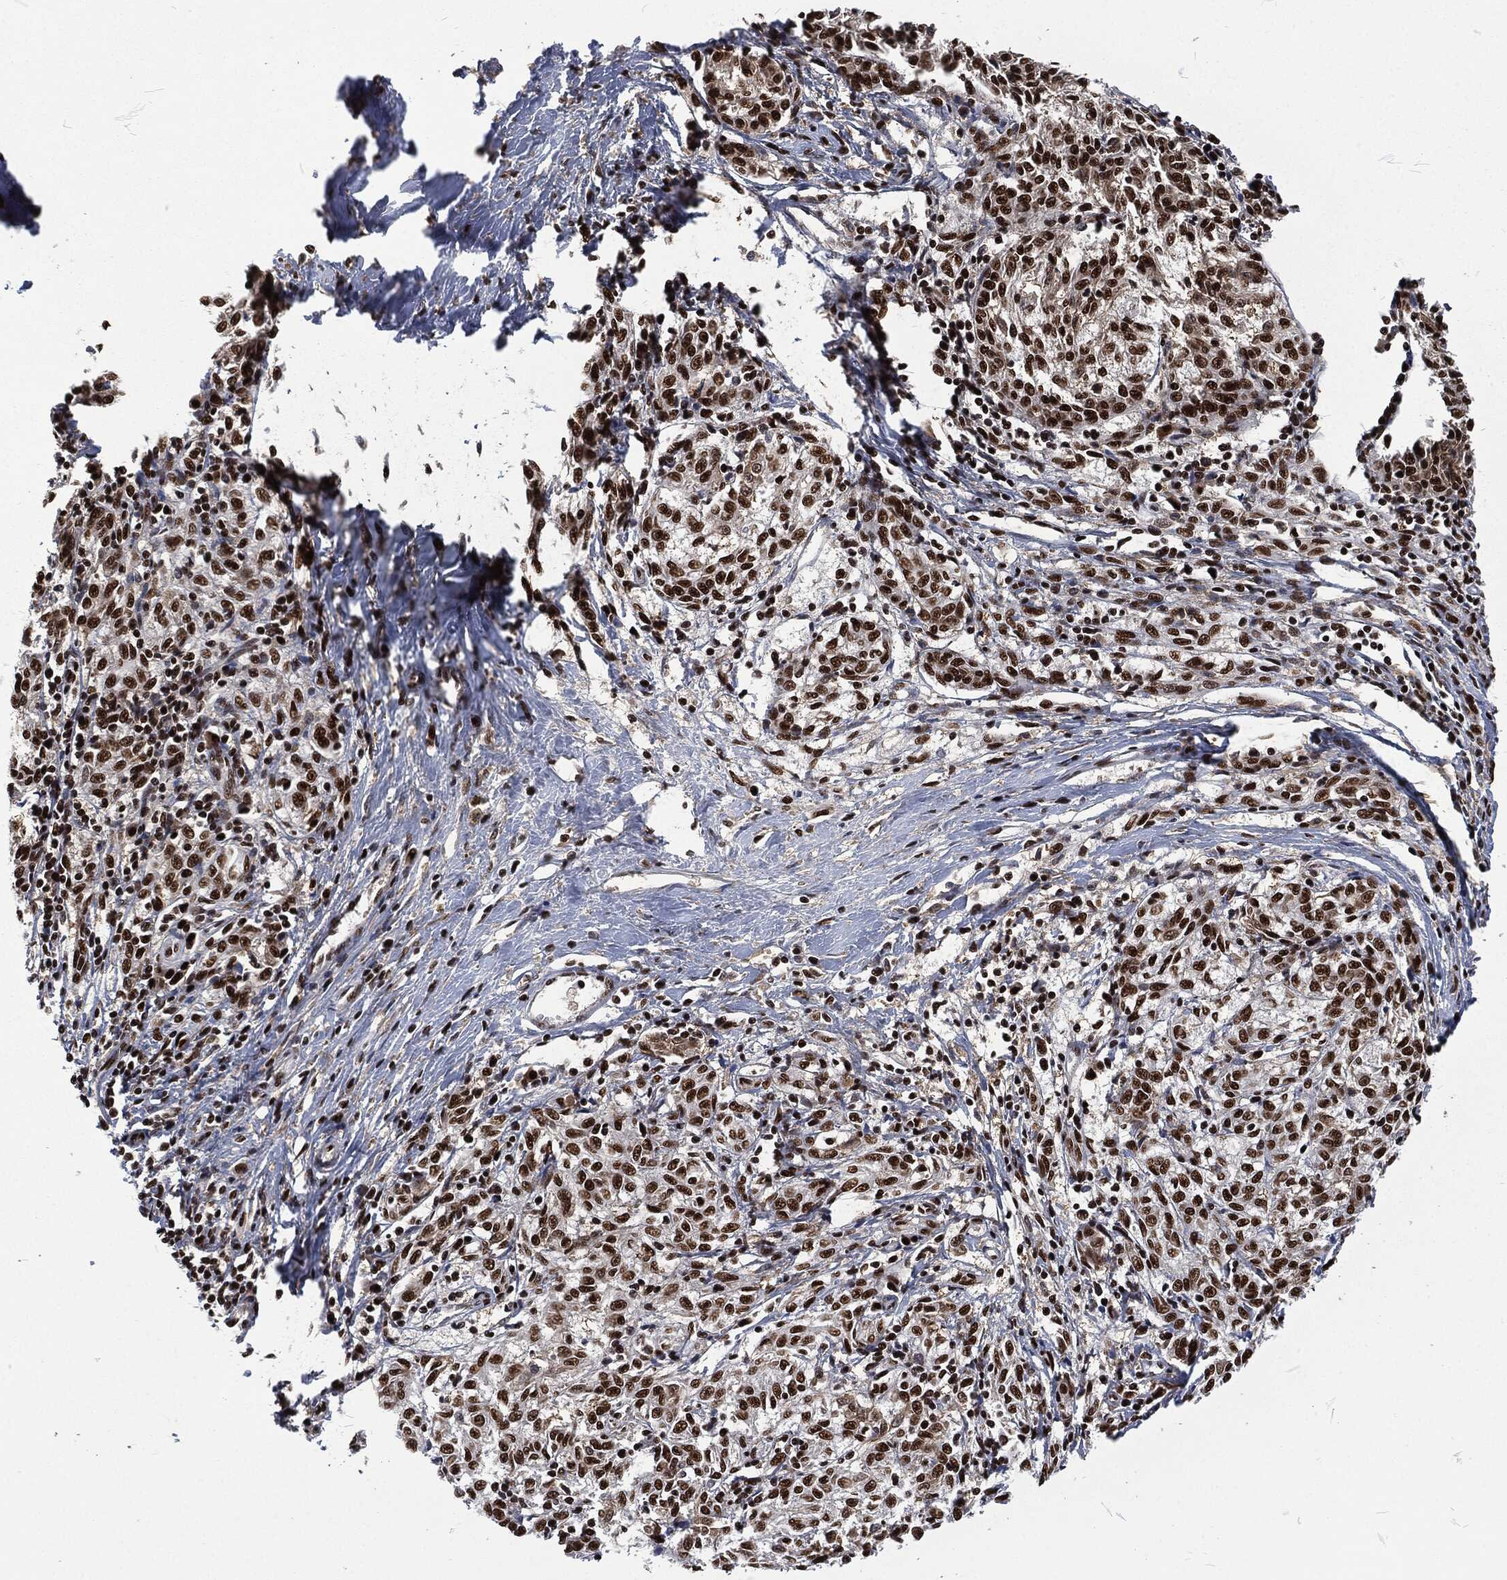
{"staining": {"intensity": "strong", "quantity": "25%-75%", "location": "nuclear"}, "tissue": "melanoma", "cell_type": "Tumor cells", "image_type": "cancer", "snomed": [{"axis": "morphology", "description": "Malignant melanoma, NOS"}, {"axis": "topography", "description": "Skin"}], "caption": "Immunohistochemical staining of human malignant melanoma shows strong nuclear protein staining in approximately 25%-75% of tumor cells.", "gene": "DCPS", "patient": {"sex": "female", "age": 72}}